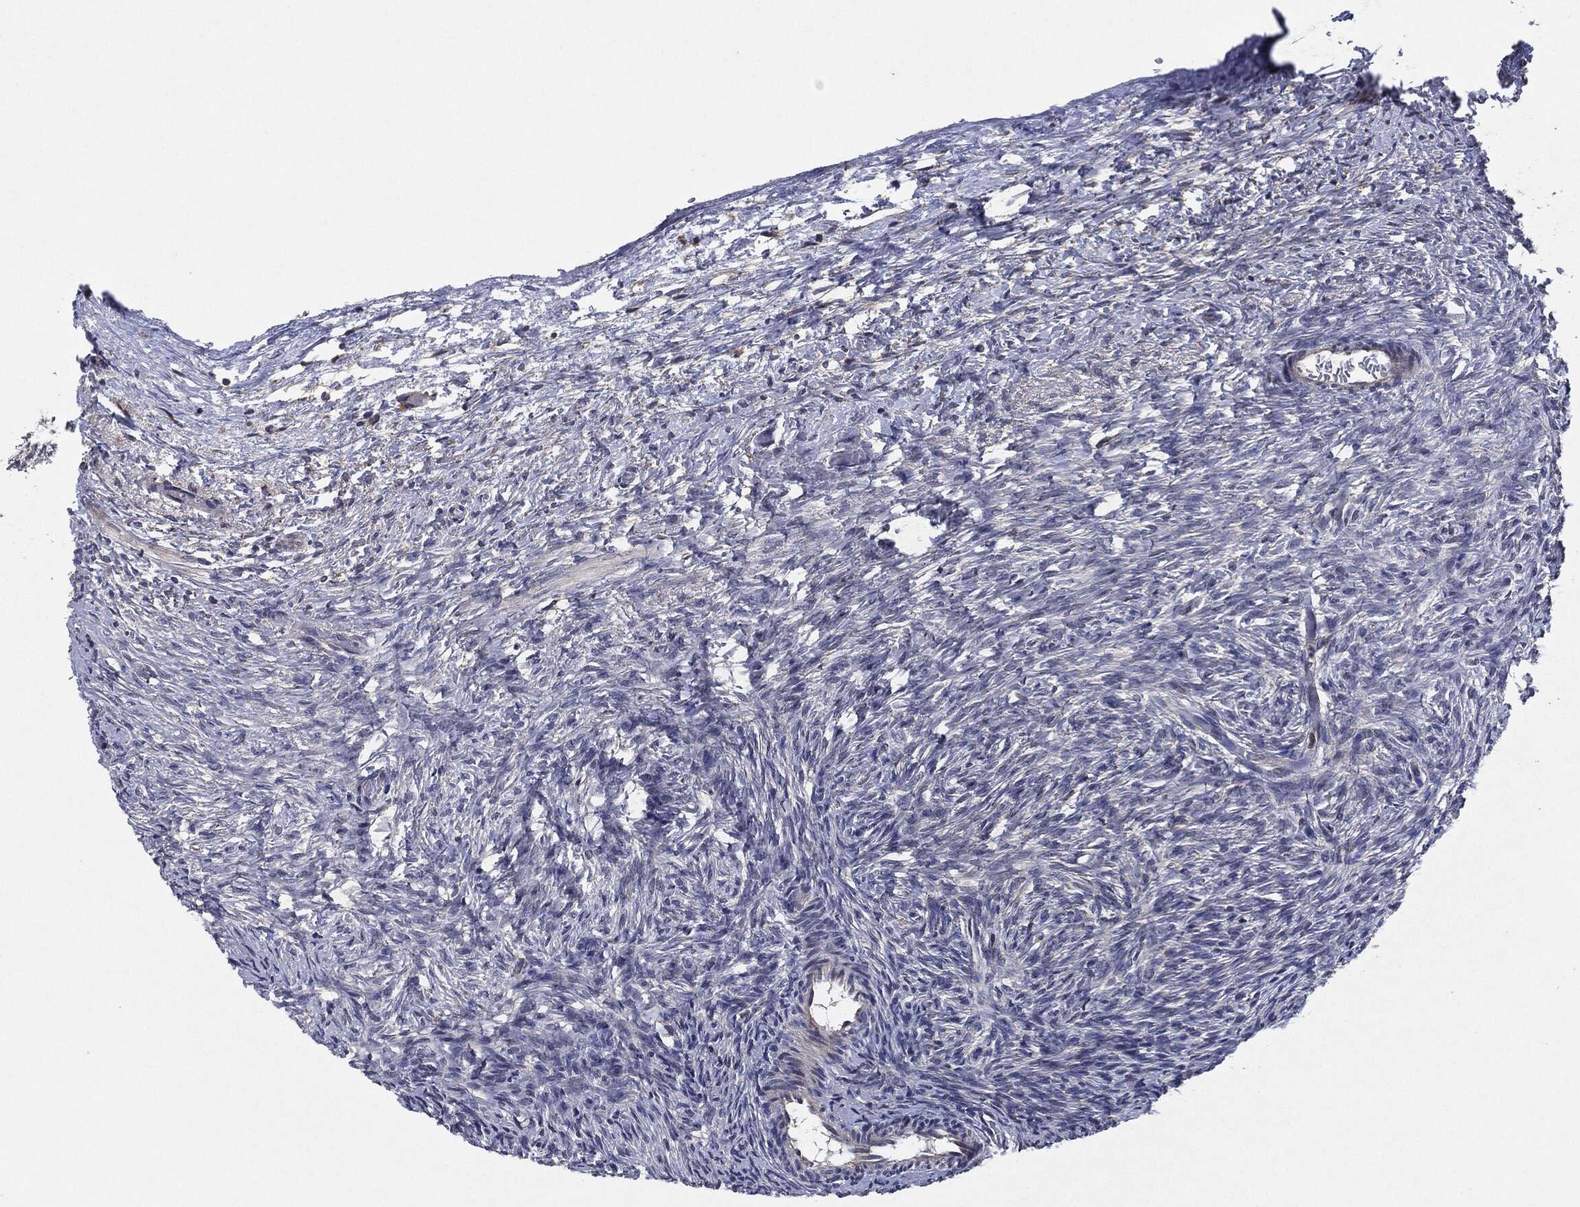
{"staining": {"intensity": "moderate", "quantity": ">75%", "location": "cytoplasmic/membranous"}, "tissue": "ovary", "cell_type": "Follicle cells", "image_type": "normal", "snomed": [{"axis": "morphology", "description": "Normal tissue, NOS"}, {"axis": "topography", "description": "Ovary"}], "caption": "A brown stain labels moderate cytoplasmic/membranous expression of a protein in follicle cells of benign human ovary.", "gene": "SLC31A2", "patient": {"sex": "female", "age": 39}}